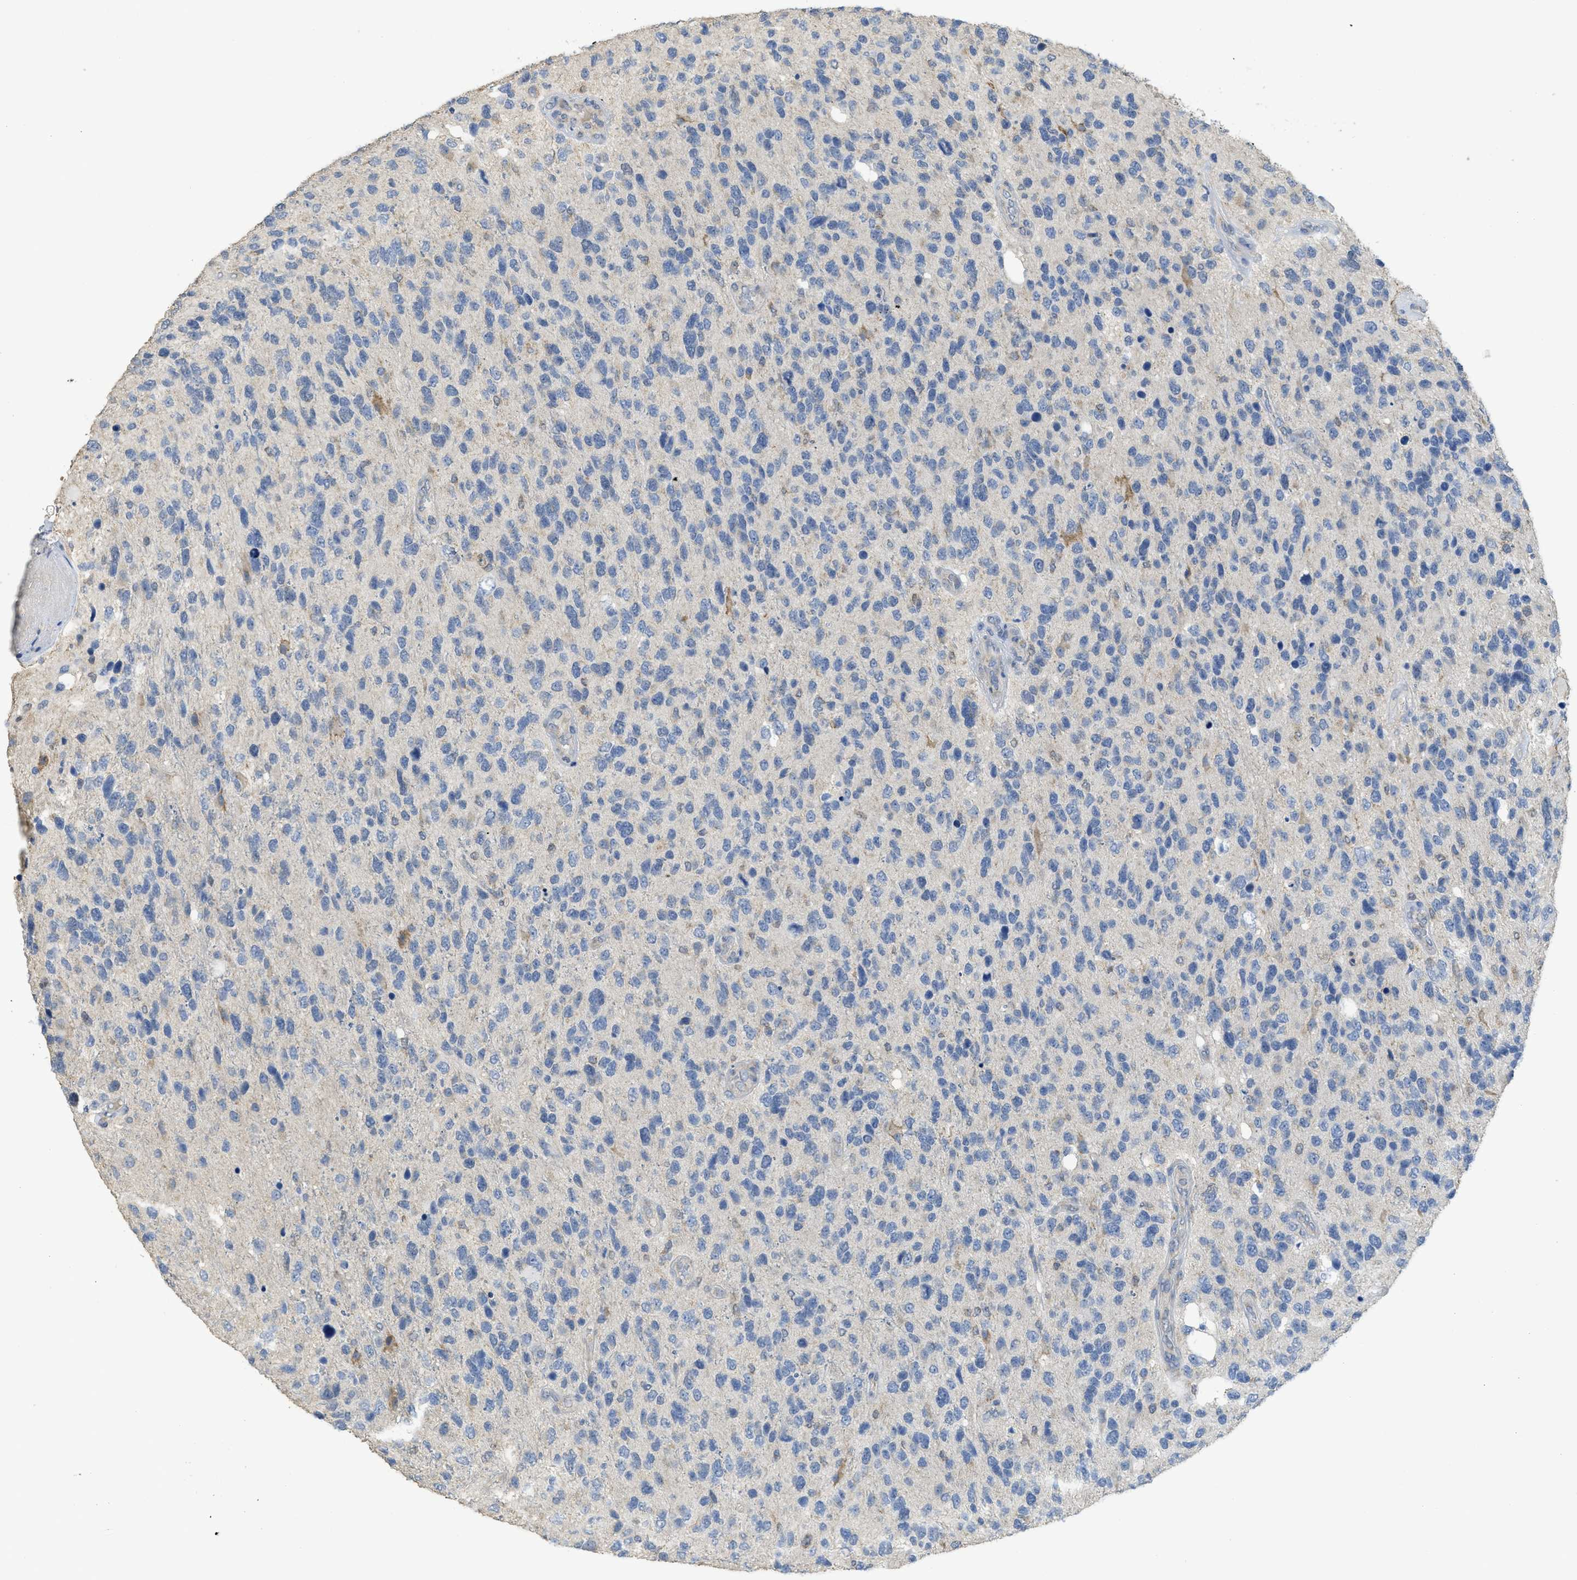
{"staining": {"intensity": "negative", "quantity": "none", "location": "none"}, "tissue": "glioma", "cell_type": "Tumor cells", "image_type": "cancer", "snomed": [{"axis": "morphology", "description": "Glioma, malignant, High grade"}, {"axis": "topography", "description": "Brain"}], "caption": "High power microscopy micrograph of an immunohistochemistry (IHC) image of glioma, revealing no significant expression in tumor cells. (DAB (3,3'-diaminobenzidine) immunohistochemistry (IHC), high magnification).", "gene": "SFXN2", "patient": {"sex": "female", "age": 58}}